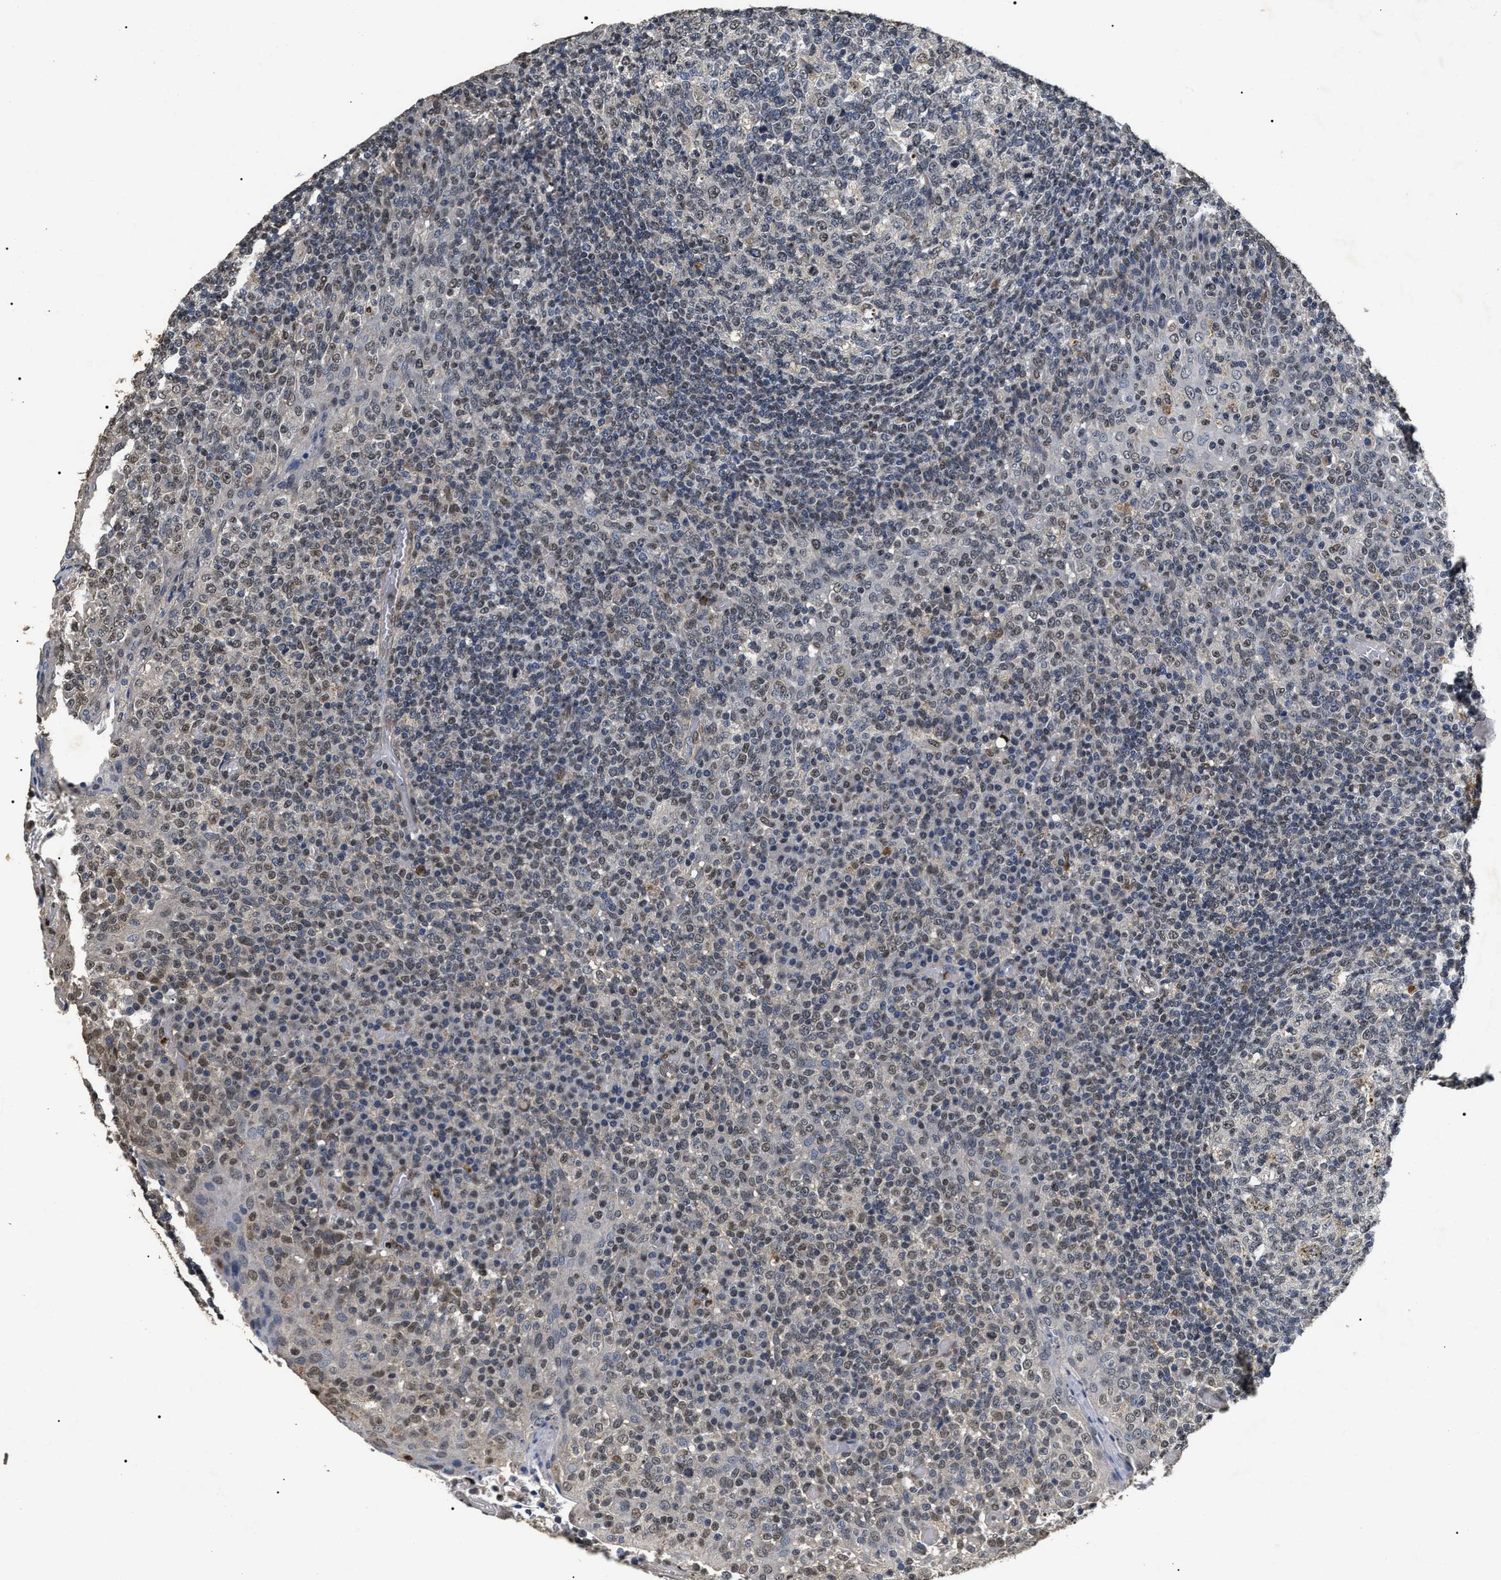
{"staining": {"intensity": "weak", "quantity": "25%-75%", "location": "nuclear"}, "tissue": "tonsil", "cell_type": "Germinal center cells", "image_type": "normal", "snomed": [{"axis": "morphology", "description": "Normal tissue, NOS"}, {"axis": "topography", "description": "Tonsil"}], "caption": "A low amount of weak nuclear positivity is appreciated in about 25%-75% of germinal center cells in benign tonsil.", "gene": "ANP32E", "patient": {"sex": "female", "age": 19}}